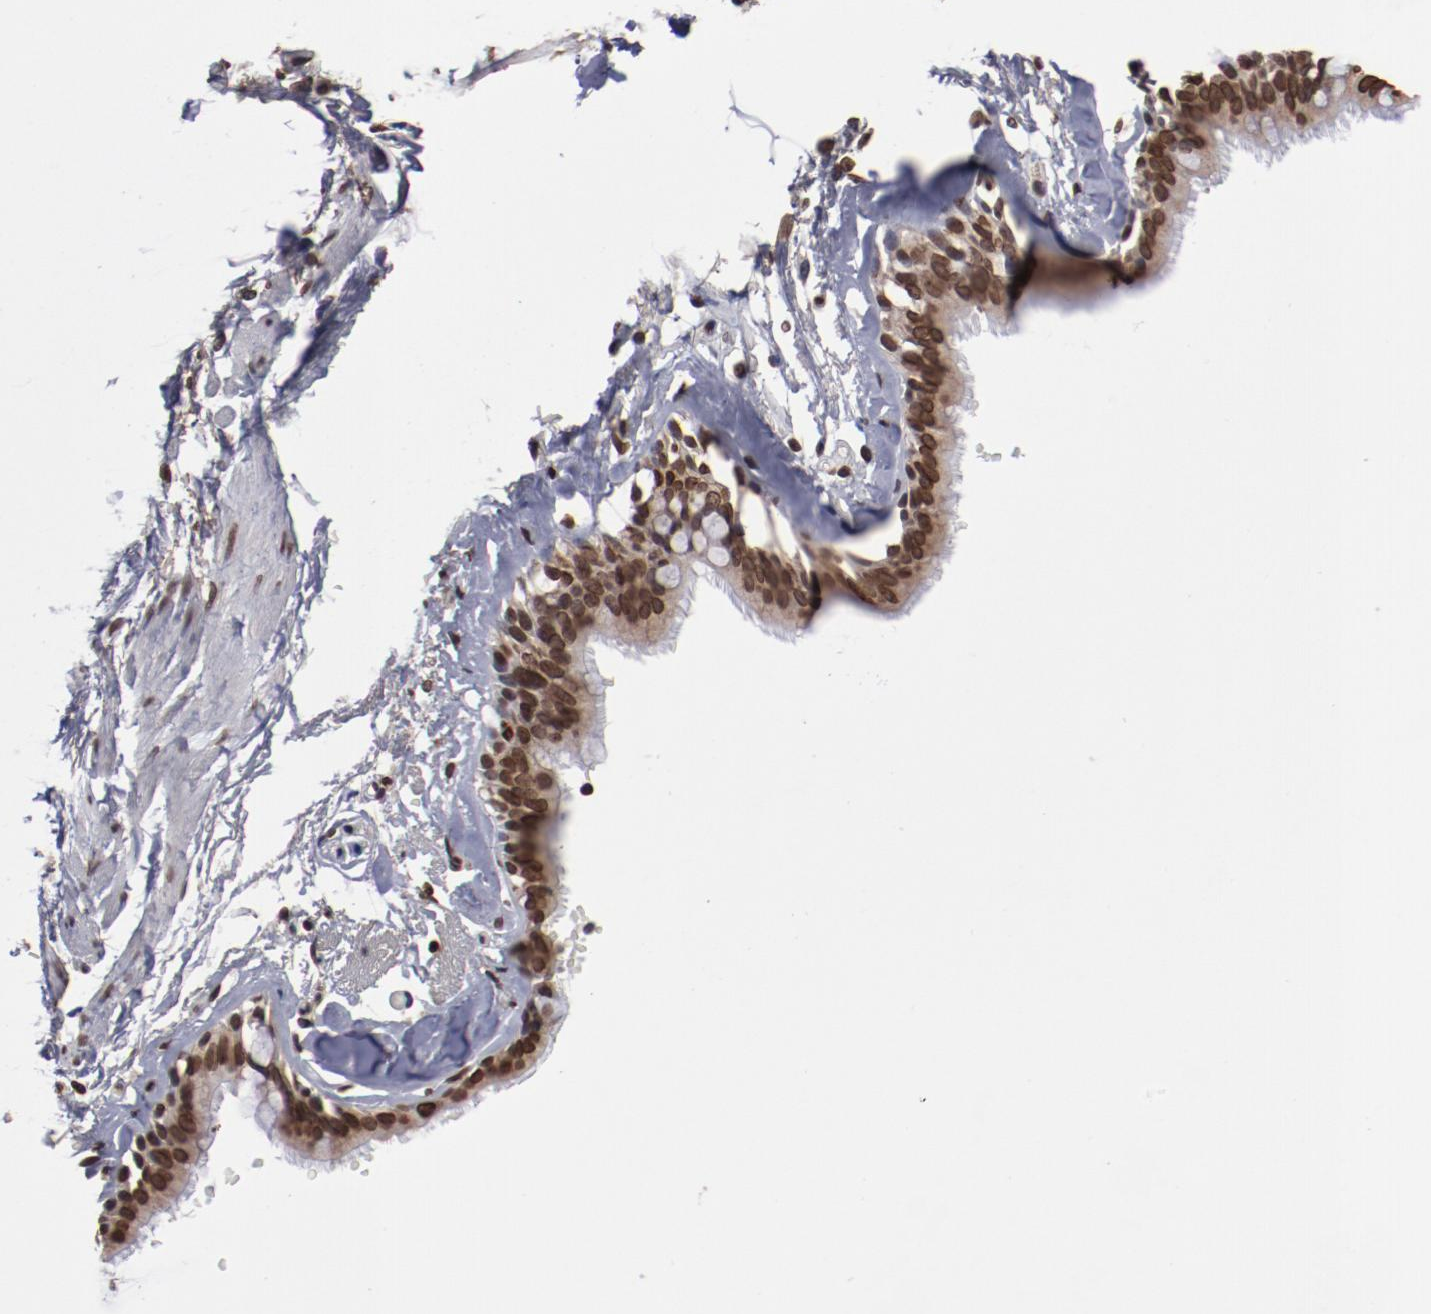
{"staining": {"intensity": "strong", "quantity": ">75%", "location": "nuclear"}, "tissue": "bronchus", "cell_type": "Respiratory epithelial cells", "image_type": "normal", "snomed": [{"axis": "morphology", "description": "Normal tissue, NOS"}, {"axis": "topography", "description": "Bronchus"}, {"axis": "topography", "description": "Lung"}], "caption": "The histopathology image shows staining of unremarkable bronchus, revealing strong nuclear protein expression (brown color) within respiratory epithelial cells.", "gene": "AKT1", "patient": {"sex": "female", "age": 56}}